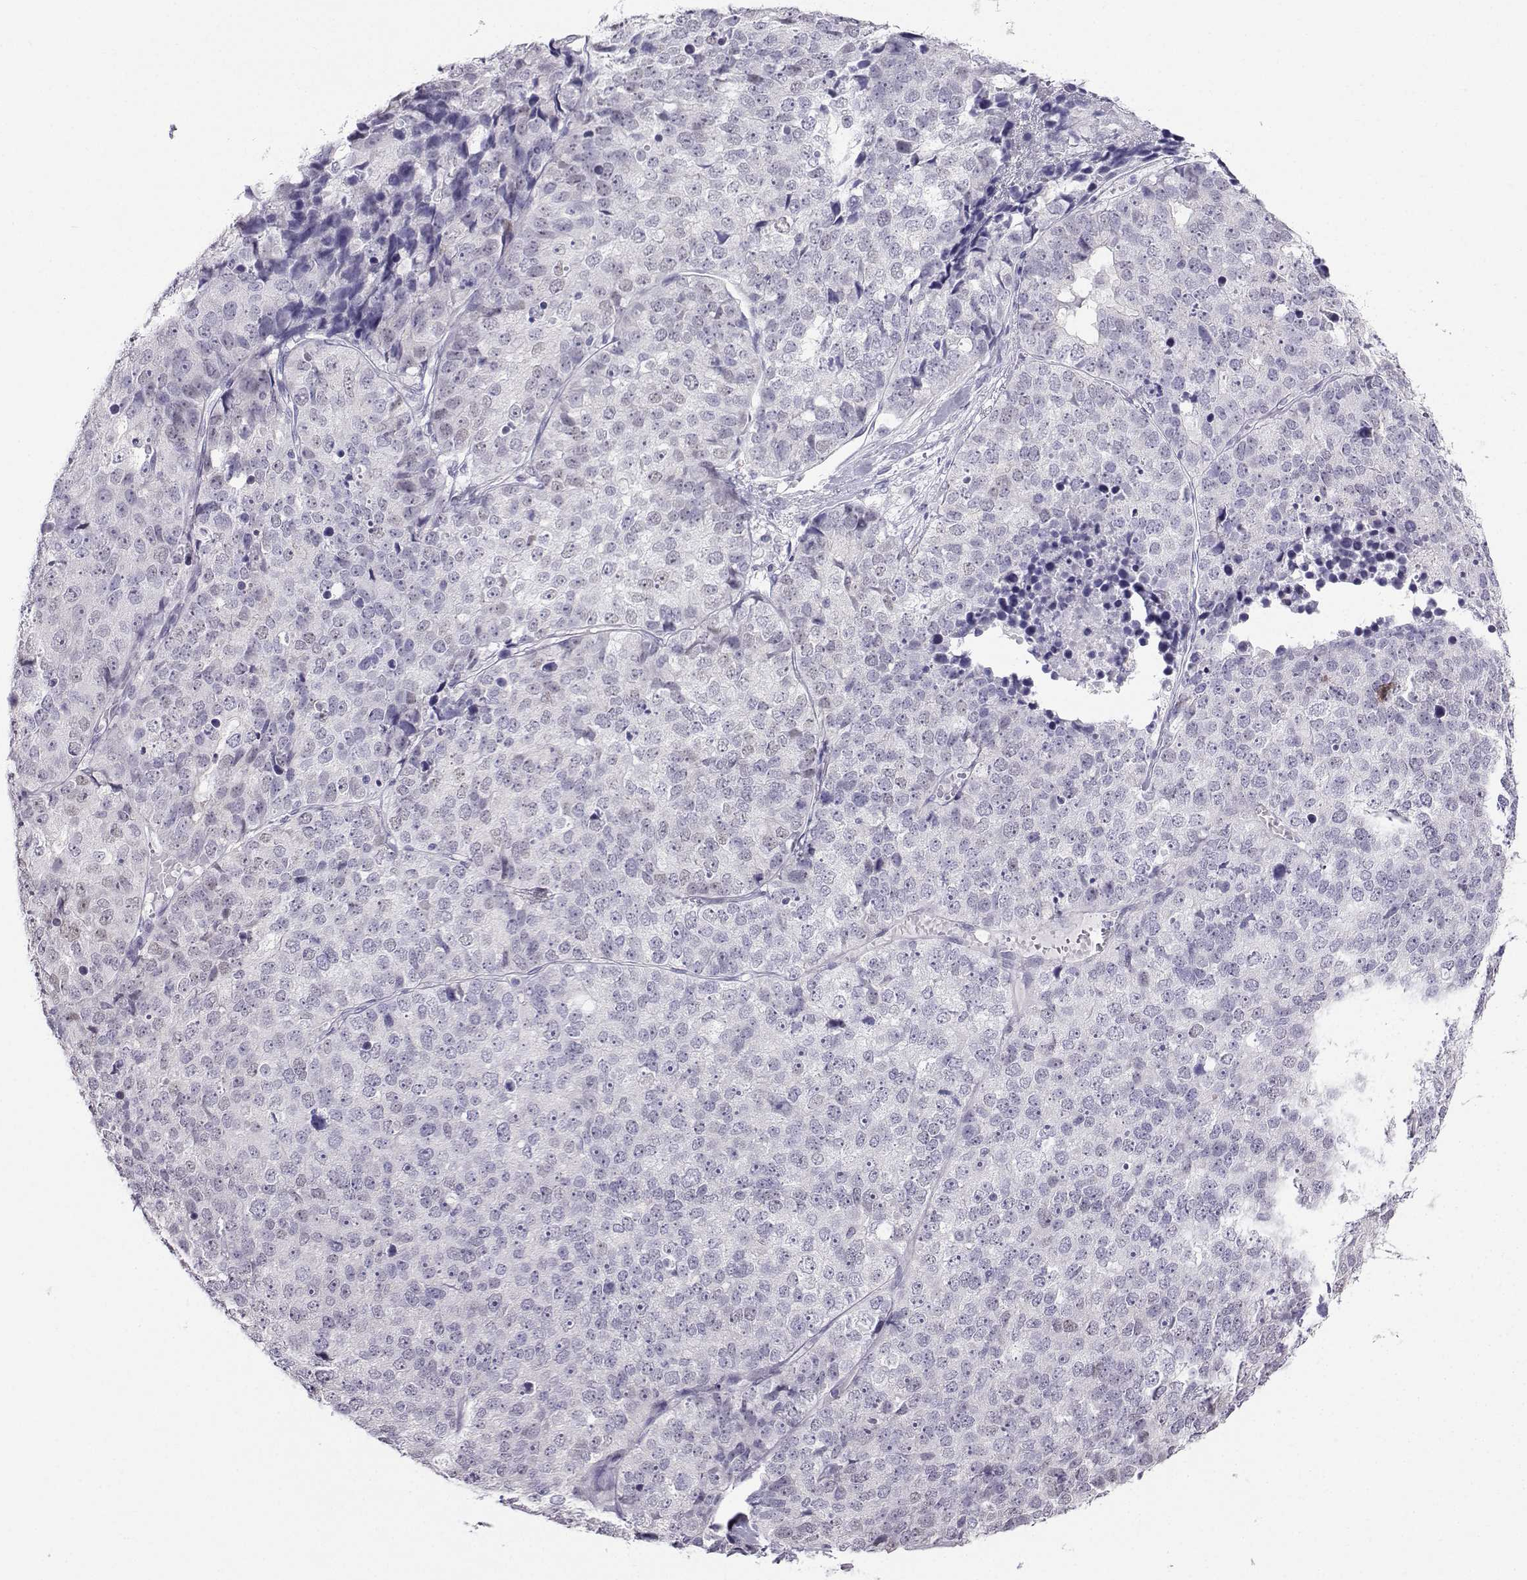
{"staining": {"intensity": "negative", "quantity": "none", "location": "none"}, "tissue": "stomach cancer", "cell_type": "Tumor cells", "image_type": "cancer", "snomed": [{"axis": "morphology", "description": "Adenocarcinoma, NOS"}, {"axis": "topography", "description": "Stomach"}], "caption": "An immunohistochemistry (IHC) micrograph of adenocarcinoma (stomach) is shown. There is no staining in tumor cells of adenocarcinoma (stomach). (DAB immunohistochemistry (IHC), high magnification).", "gene": "KIF17", "patient": {"sex": "male", "age": 69}}